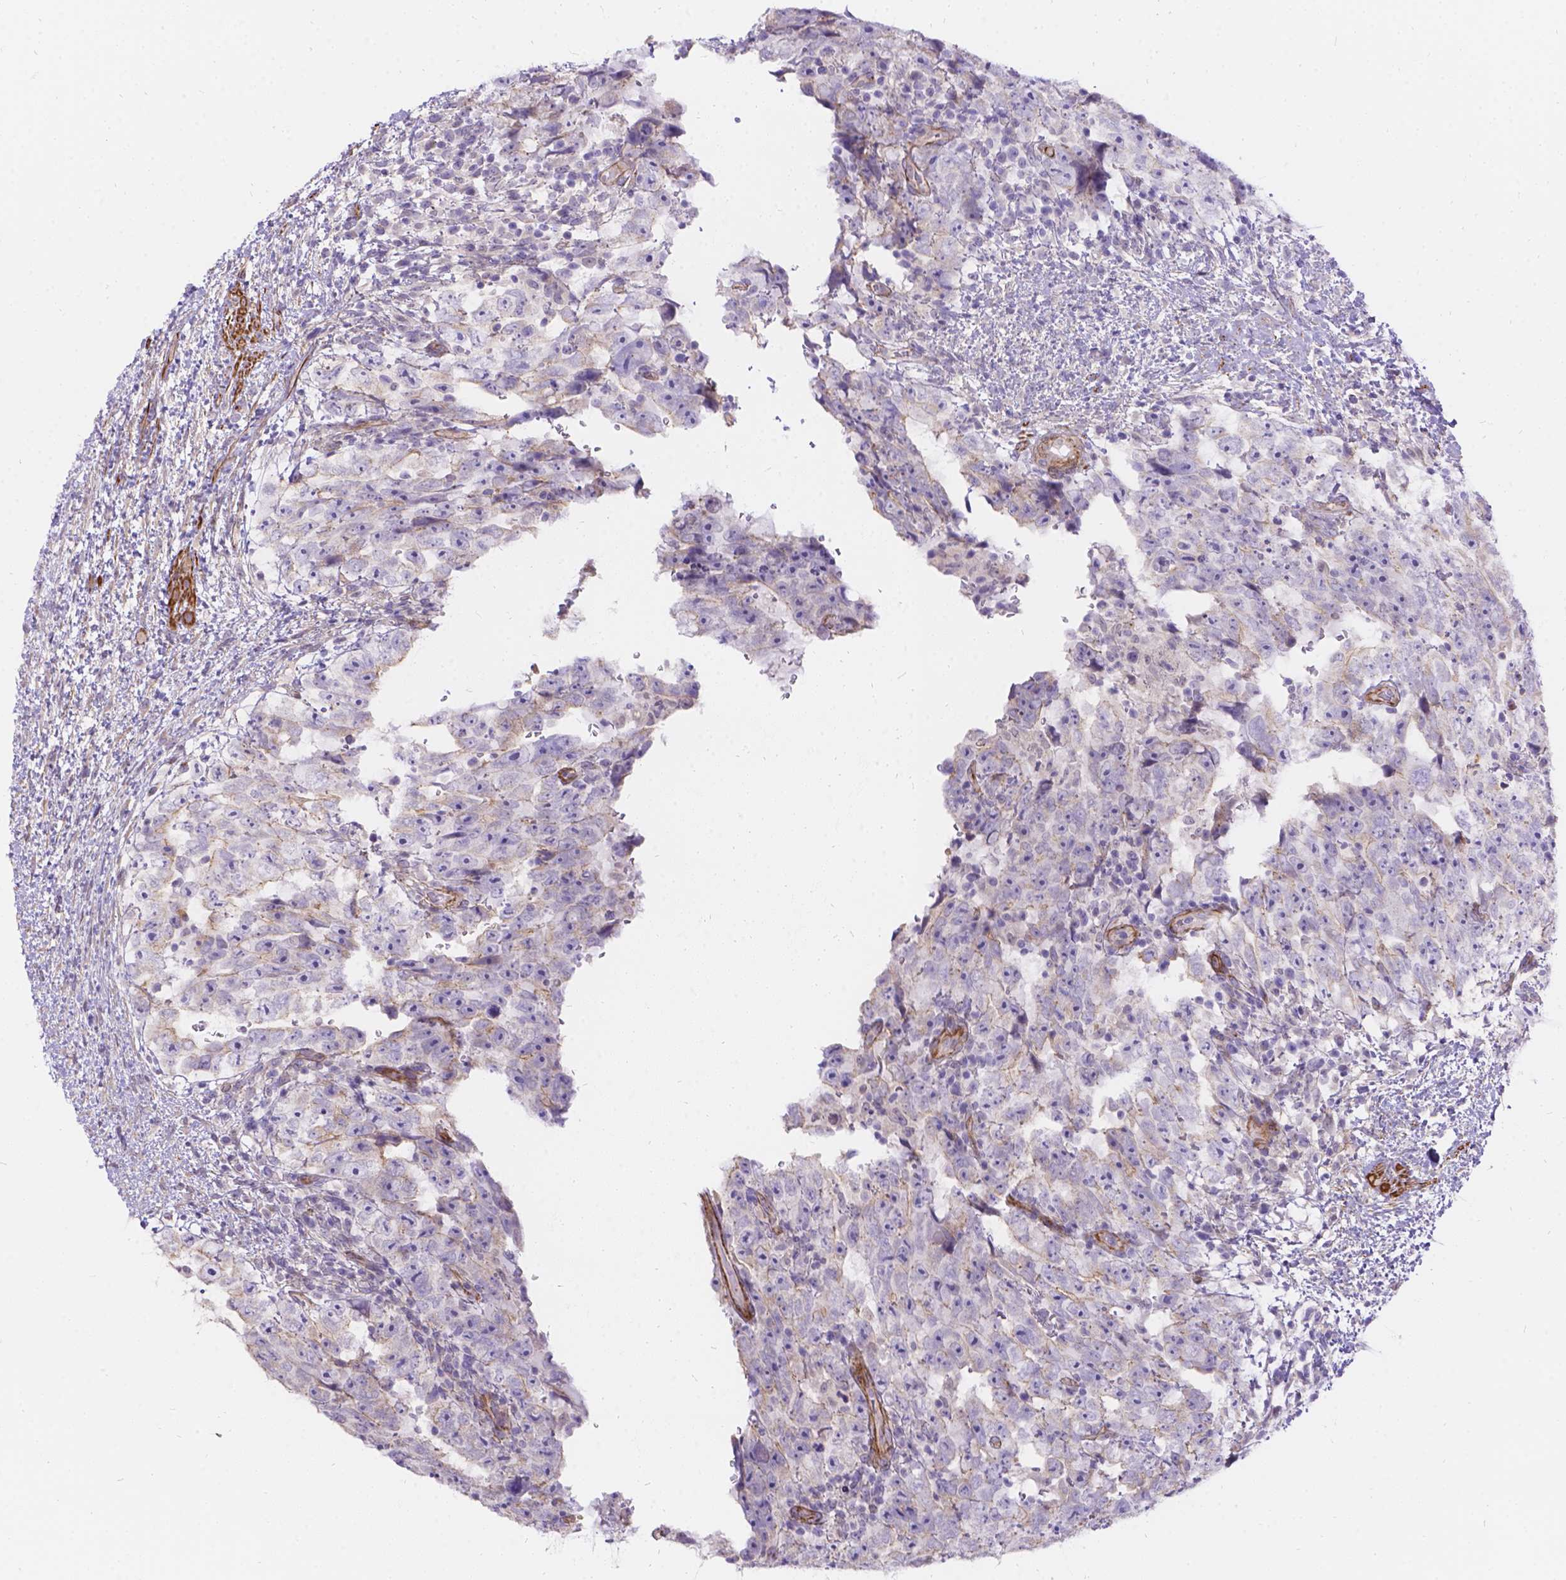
{"staining": {"intensity": "negative", "quantity": "none", "location": "none"}, "tissue": "testis cancer", "cell_type": "Tumor cells", "image_type": "cancer", "snomed": [{"axis": "morphology", "description": "Normal tissue, NOS"}, {"axis": "morphology", "description": "Carcinoma, Embryonal, NOS"}, {"axis": "topography", "description": "Testis"}, {"axis": "topography", "description": "Epididymis"}], "caption": "This is an IHC histopathology image of human testis embryonal carcinoma. There is no expression in tumor cells.", "gene": "PALS1", "patient": {"sex": "male", "age": 24}}